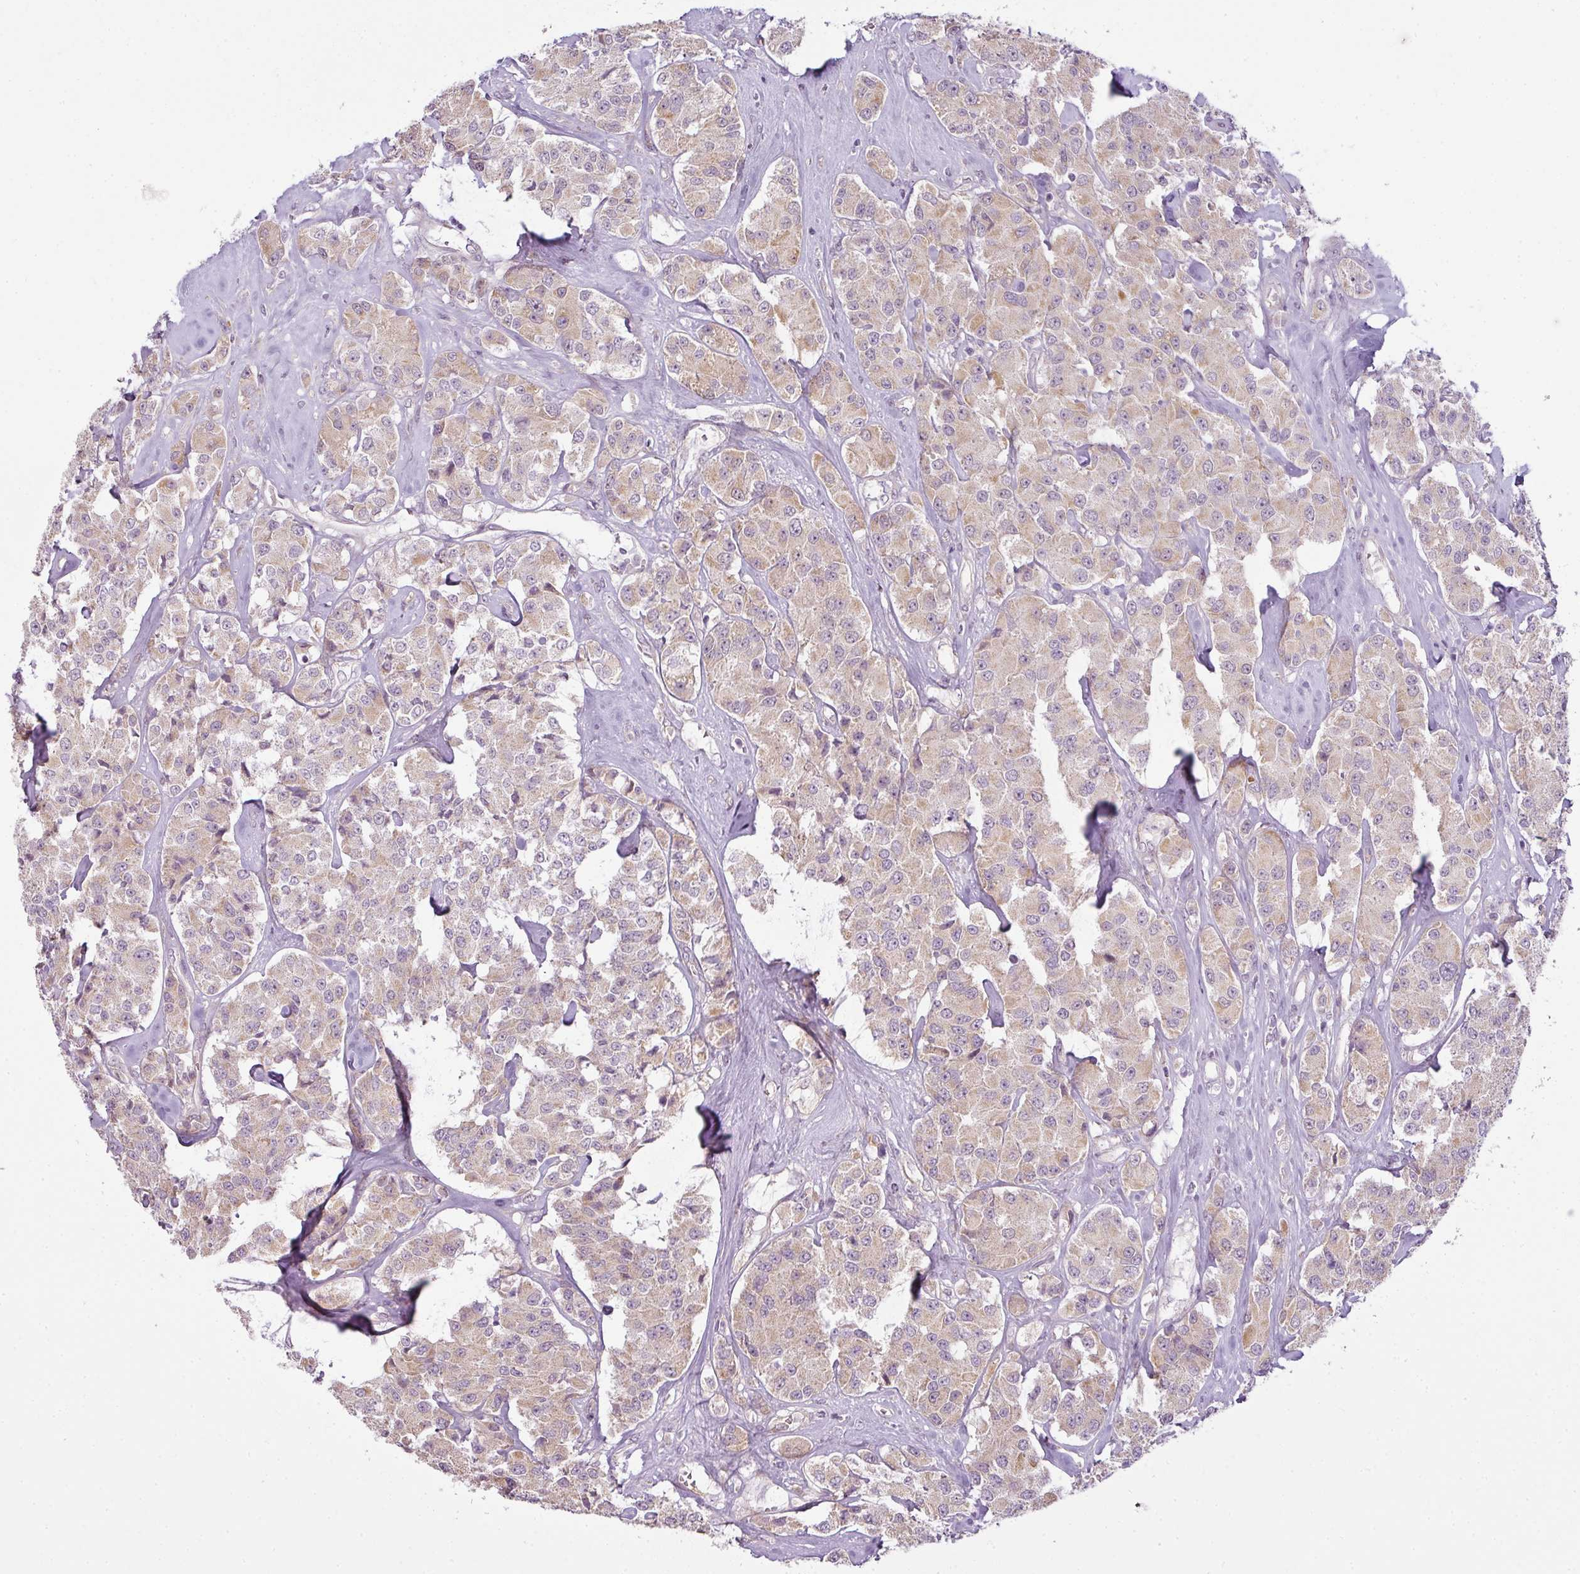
{"staining": {"intensity": "weak", "quantity": ">75%", "location": "cytoplasmic/membranous"}, "tissue": "carcinoid", "cell_type": "Tumor cells", "image_type": "cancer", "snomed": [{"axis": "morphology", "description": "Carcinoid, malignant, NOS"}, {"axis": "topography", "description": "Pancreas"}], "caption": "High-power microscopy captured an immunohistochemistry photomicrograph of malignant carcinoid, revealing weak cytoplasmic/membranous positivity in approximately >75% of tumor cells.", "gene": "LY75", "patient": {"sex": "male", "age": 41}}